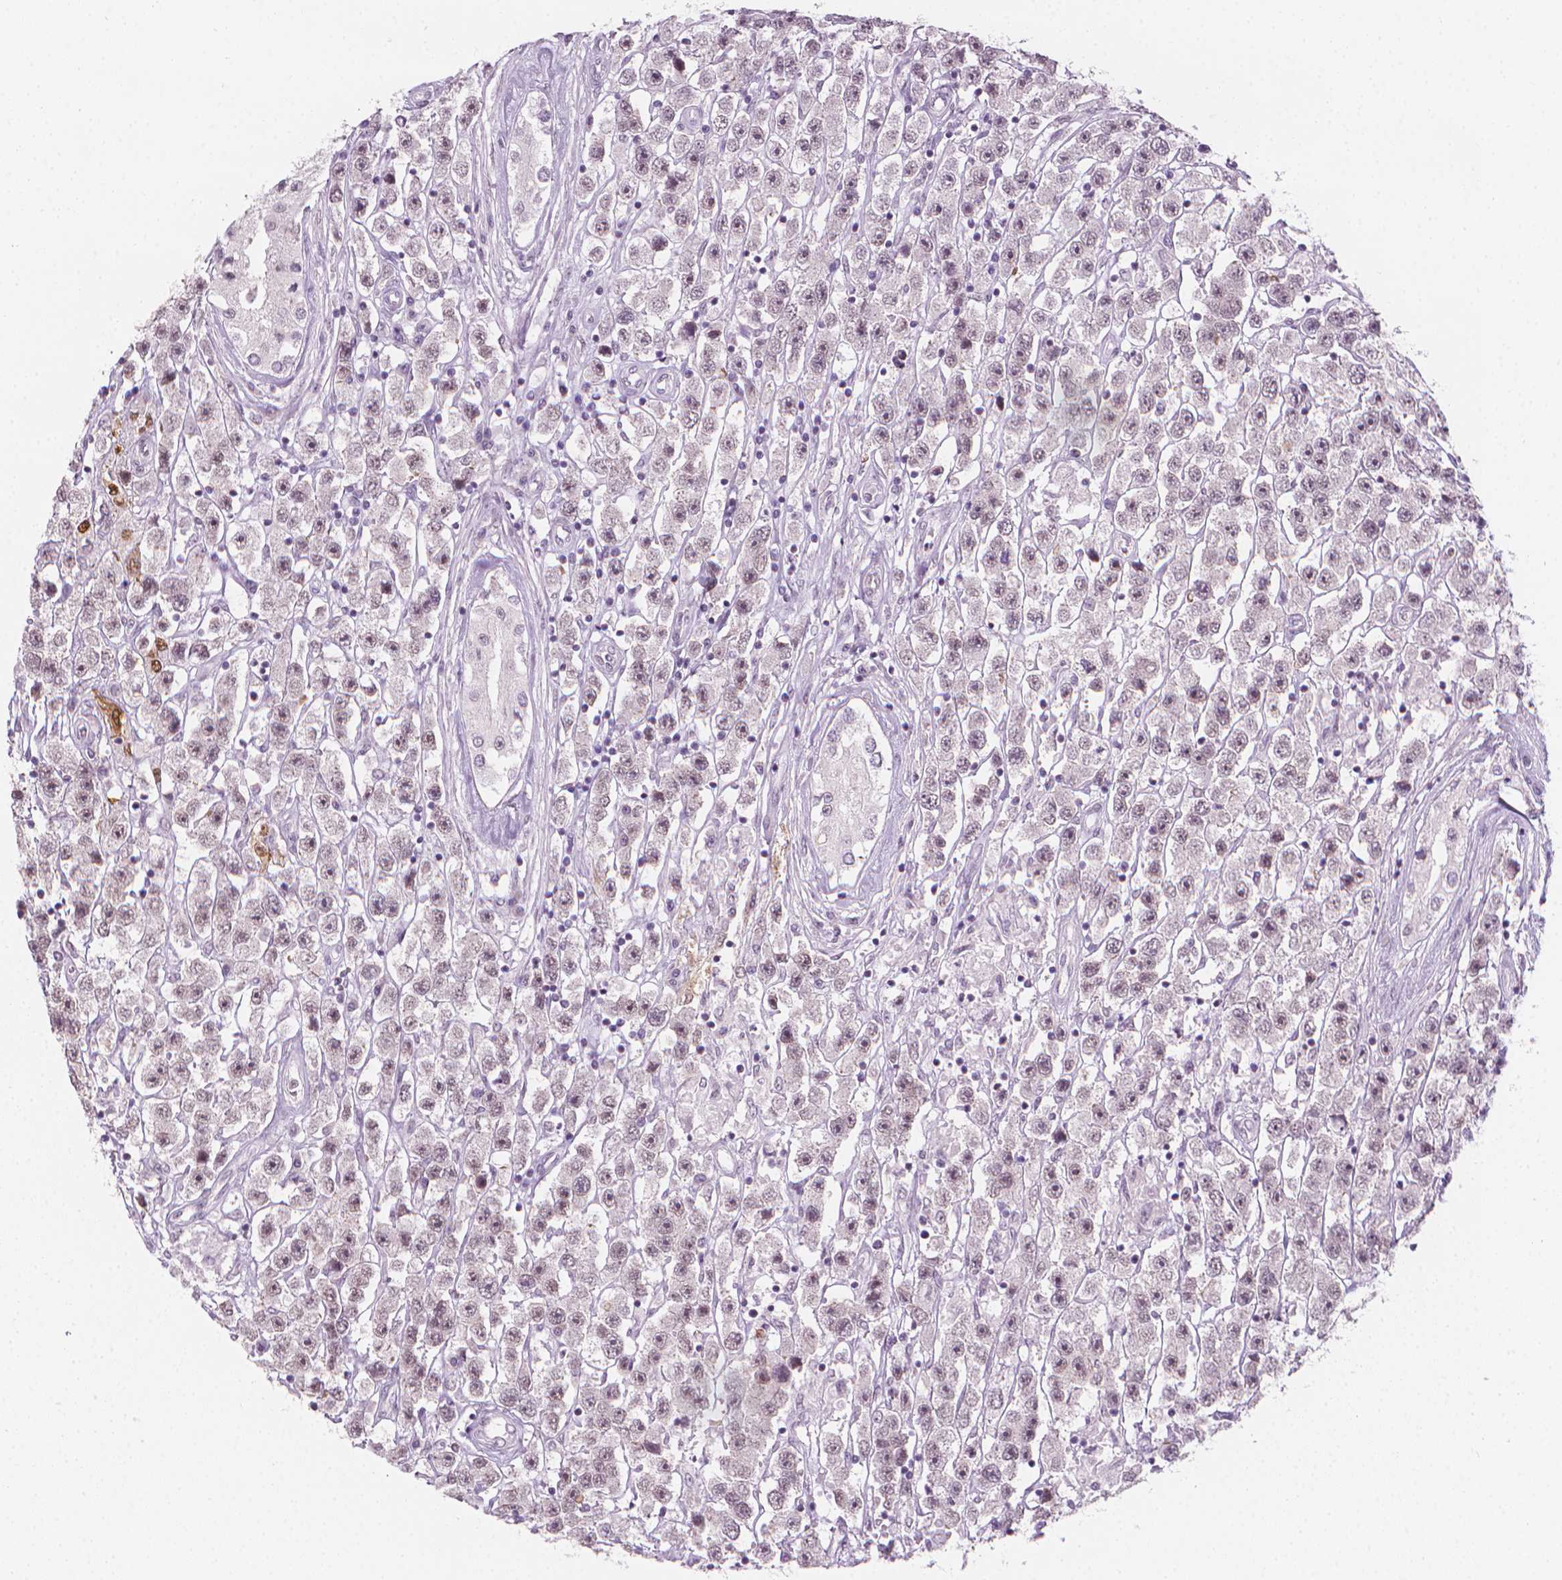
{"staining": {"intensity": "weak", "quantity": "25%-75%", "location": "nuclear"}, "tissue": "testis cancer", "cell_type": "Tumor cells", "image_type": "cancer", "snomed": [{"axis": "morphology", "description": "Seminoma, NOS"}, {"axis": "topography", "description": "Testis"}], "caption": "Approximately 25%-75% of tumor cells in testis cancer reveal weak nuclear protein positivity as visualized by brown immunohistochemical staining.", "gene": "CDKN1C", "patient": {"sex": "male", "age": 45}}